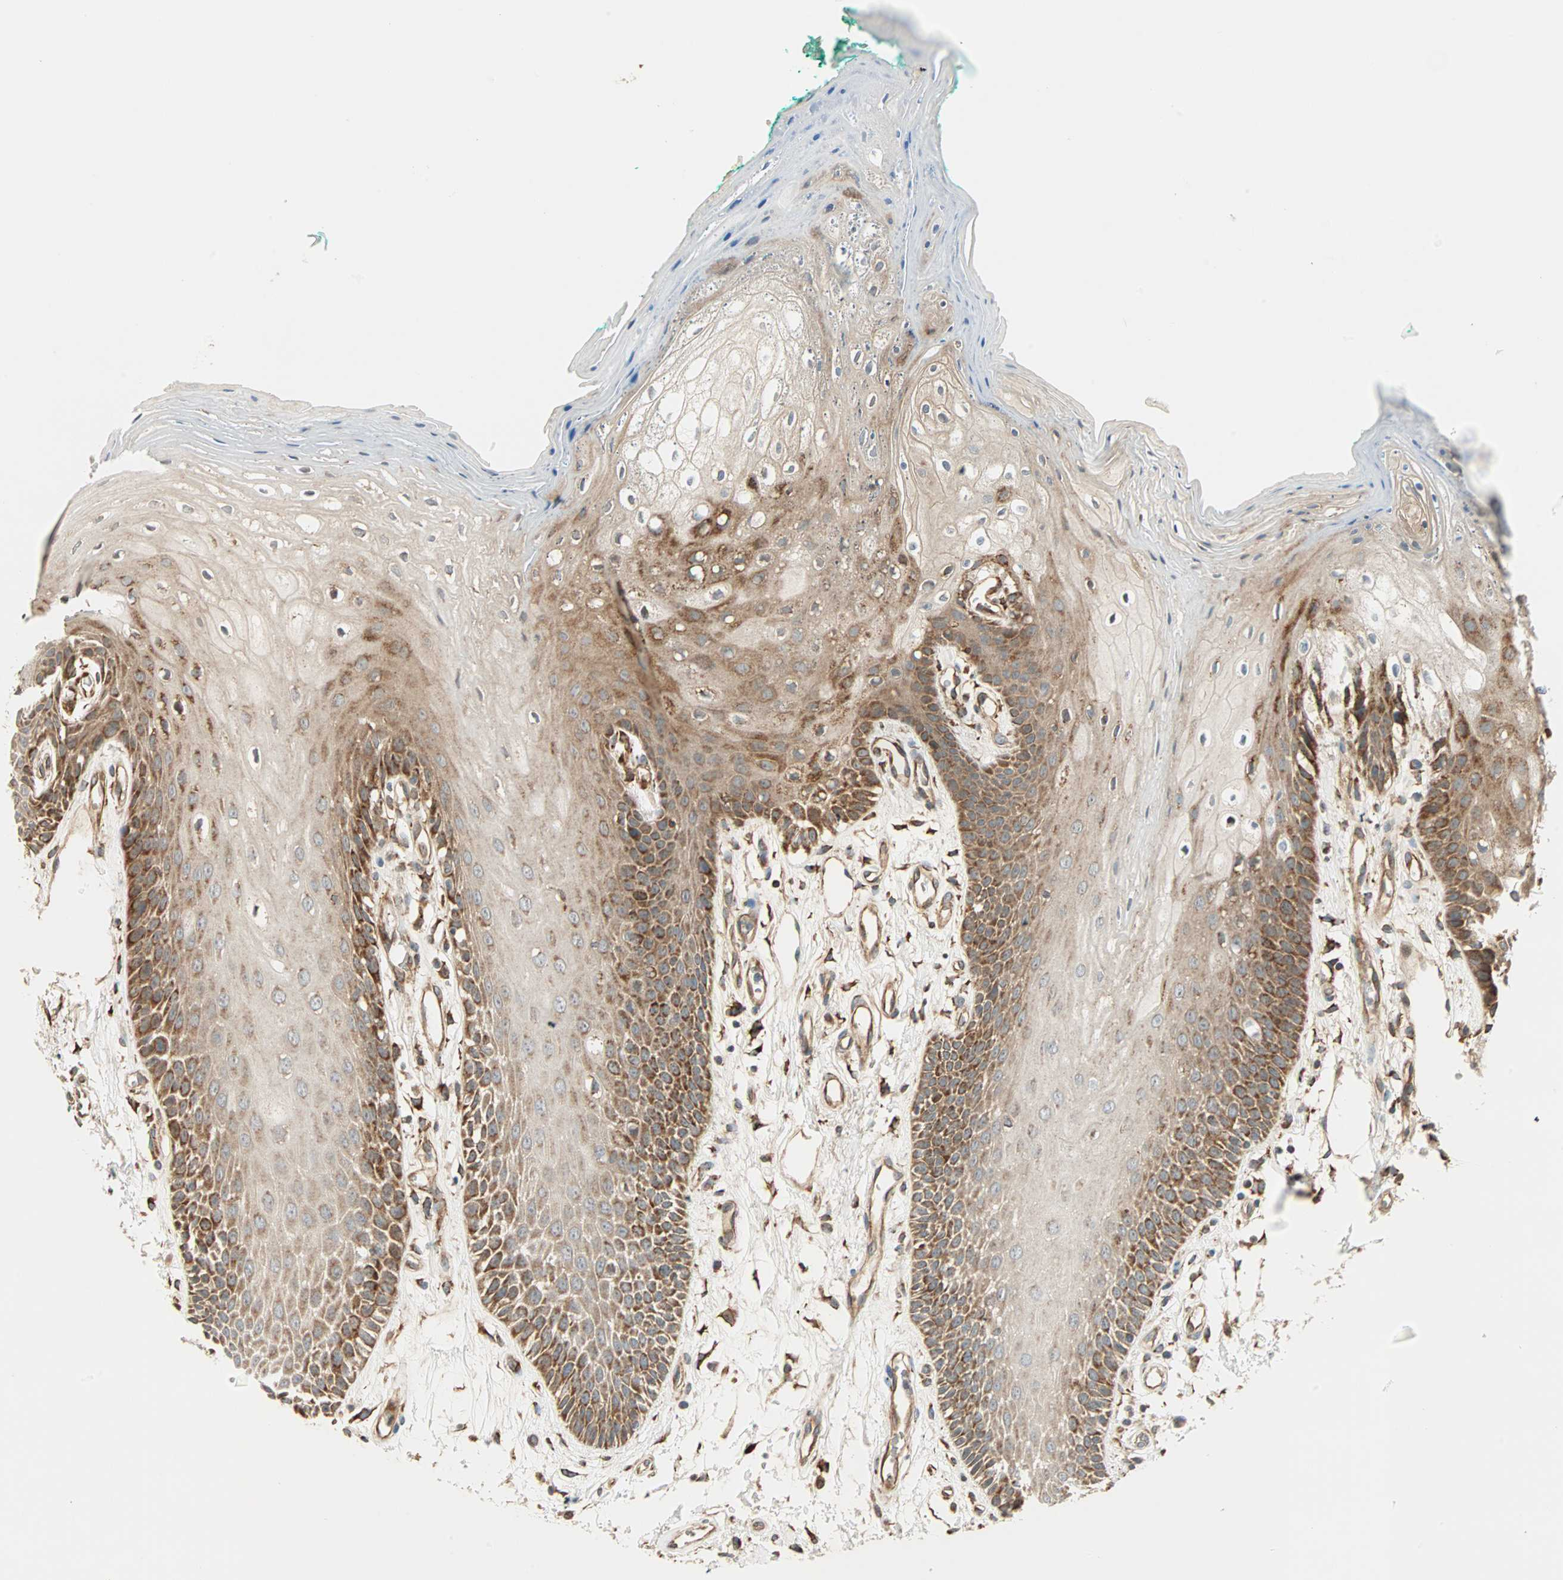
{"staining": {"intensity": "strong", "quantity": ">75%", "location": "cytoplasmic/membranous"}, "tissue": "oral mucosa", "cell_type": "Squamous epithelial cells", "image_type": "normal", "snomed": [{"axis": "morphology", "description": "Normal tissue, NOS"}, {"axis": "morphology", "description": "Squamous cell carcinoma, NOS"}, {"axis": "topography", "description": "Skeletal muscle"}, {"axis": "topography", "description": "Oral tissue"}, {"axis": "topography", "description": "Head-Neck"}], "caption": "A high-resolution photomicrograph shows IHC staining of normal oral mucosa, which shows strong cytoplasmic/membranous expression in about >75% of squamous epithelial cells.", "gene": "P4HA1", "patient": {"sex": "female", "age": 84}}